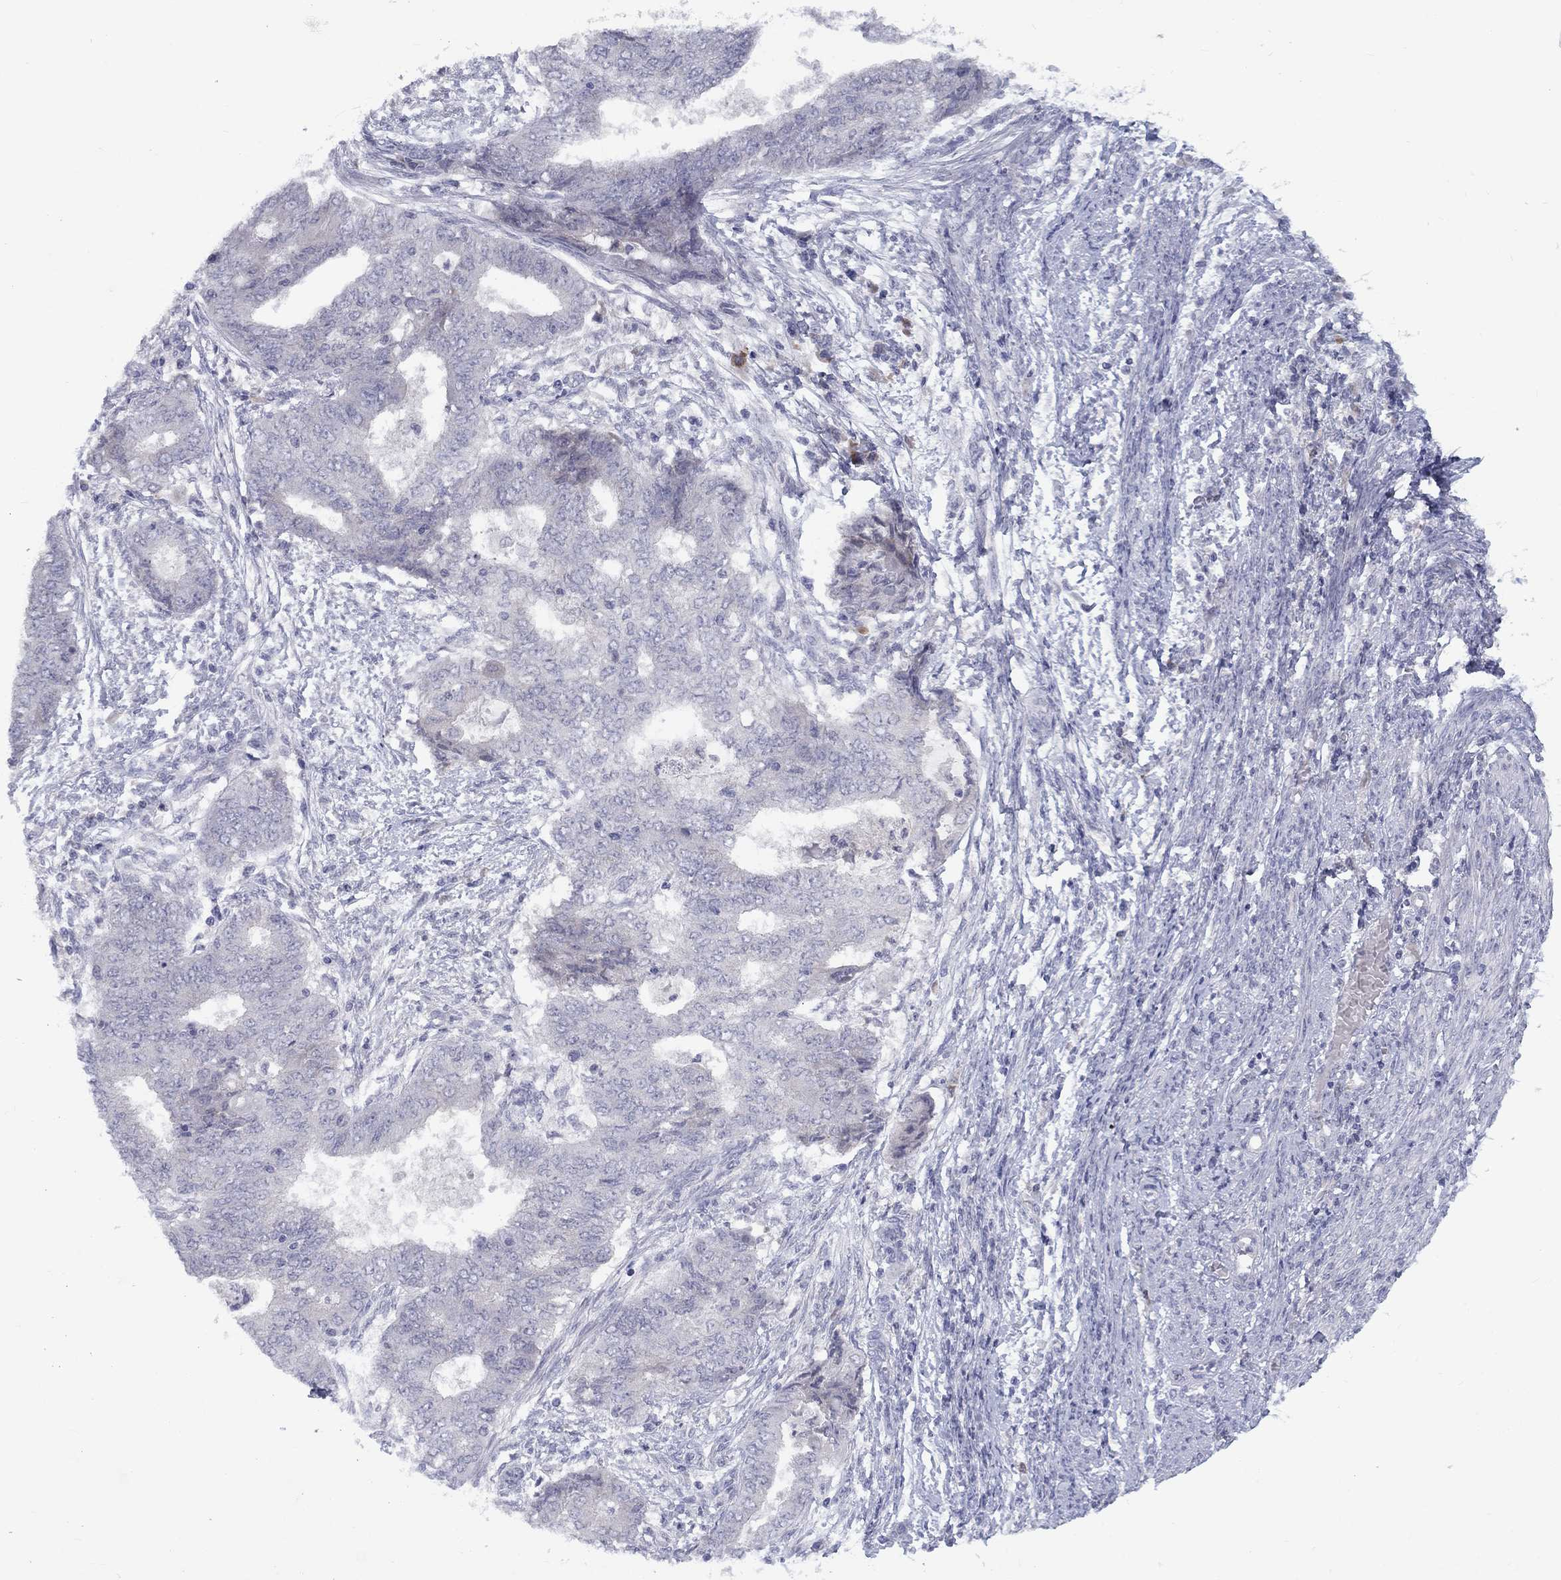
{"staining": {"intensity": "negative", "quantity": "none", "location": "none"}, "tissue": "endometrial cancer", "cell_type": "Tumor cells", "image_type": "cancer", "snomed": [{"axis": "morphology", "description": "Adenocarcinoma, NOS"}, {"axis": "topography", "description": "Endometrium"}], "caption": "This is an IHC photomicrograph of endometrial cancer. There is no positivity in tumor cells.", "gene": "CACNA1A", "patient": {"sex": "female", "age": 62}}